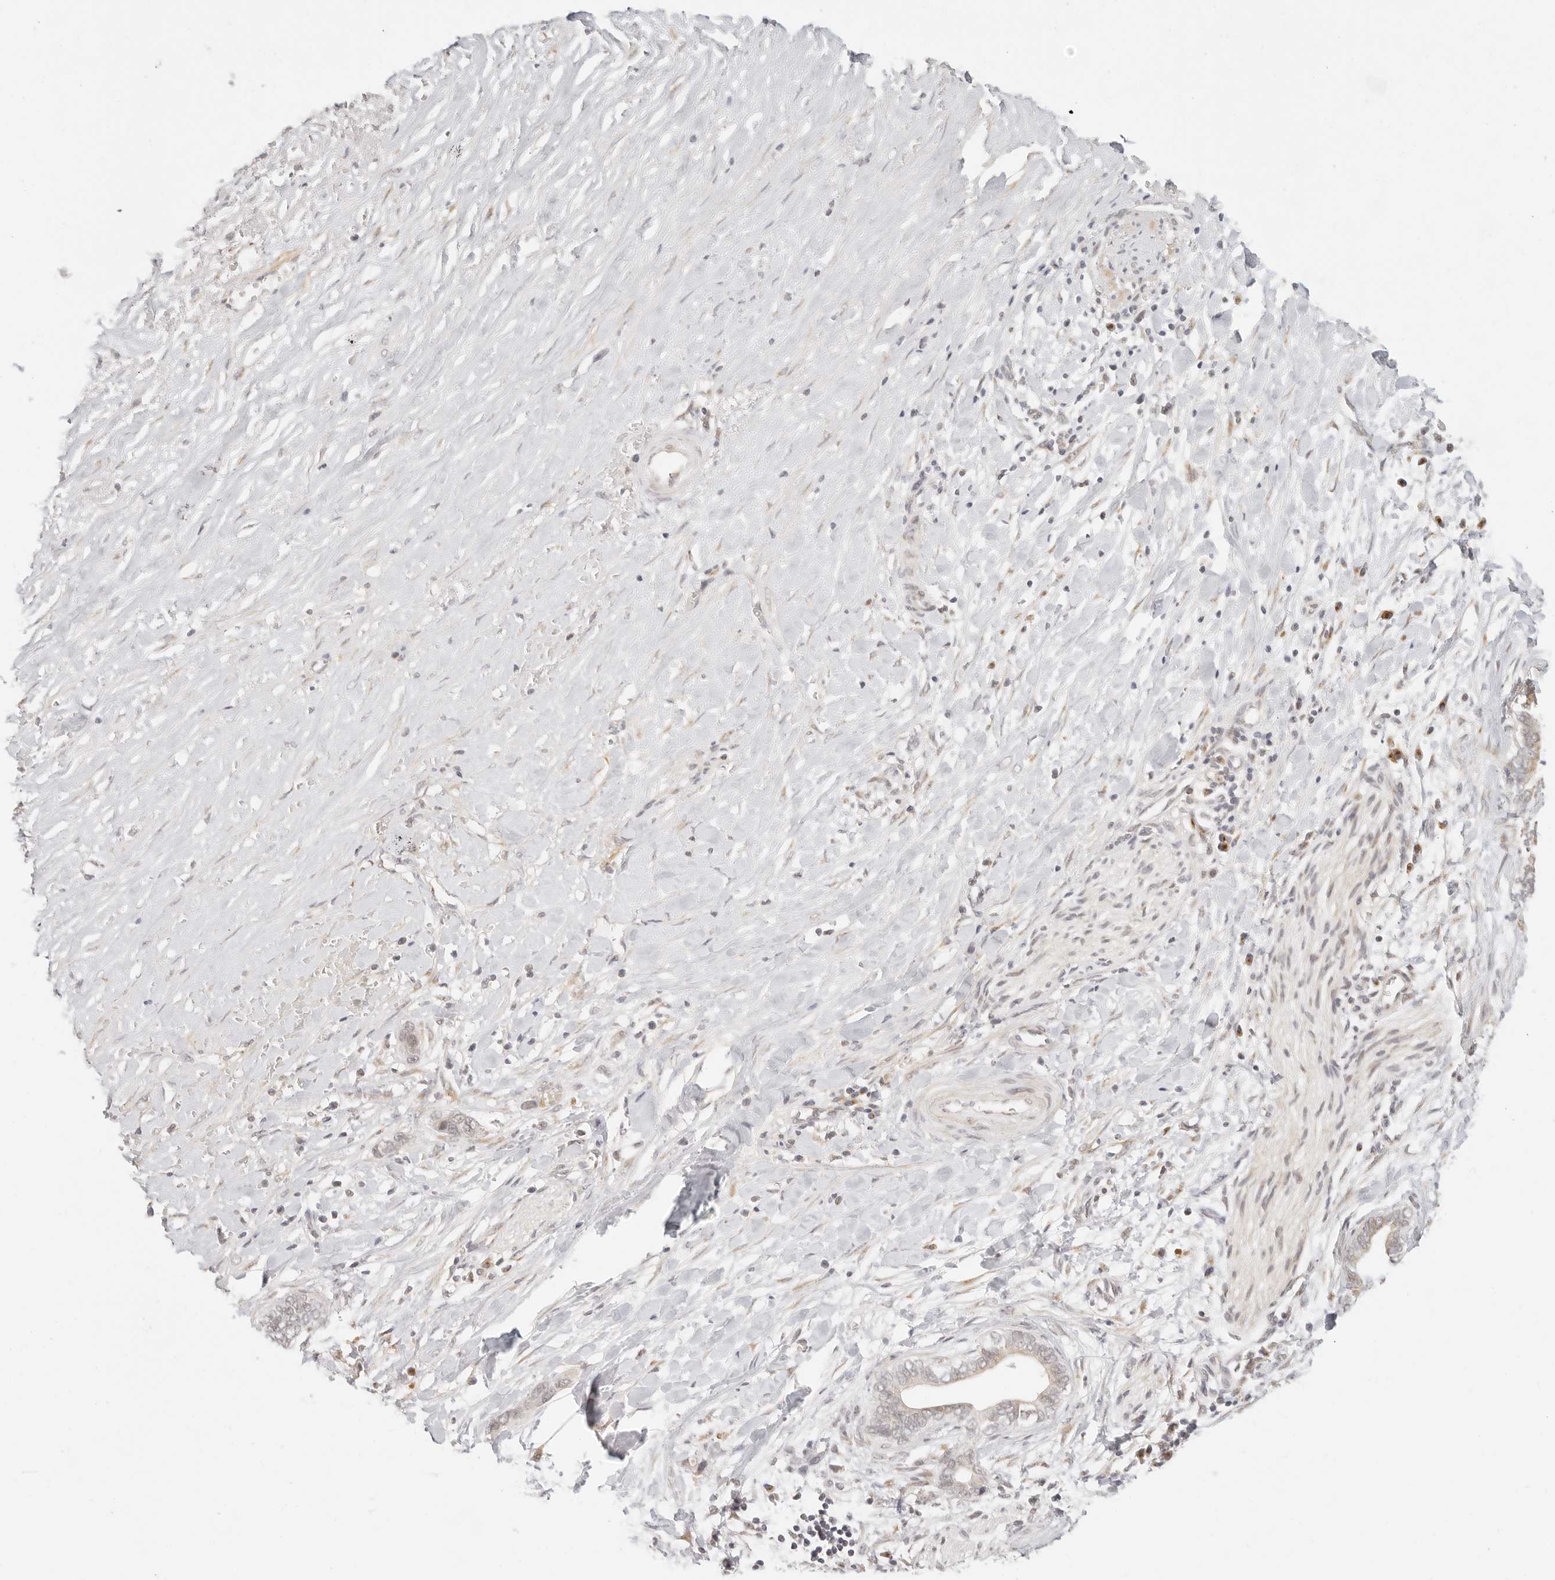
{"staining": {"intensity": "negative", "quantity": "none", "location": "none"}, "tissue": "liver cancer", "cell_type": "Tumor cells", "image_type": "cancer", "snomed": [{"axis": "morphology", "description": "Cholangiocarcinoma"}, {"axis": "topography", "description": "Liver"}], "caption": "The micrograph displays no staining of tumor cells in liver cancer.", "gene": "INTS11", "patient": {"sex": "female", "age": 79}}